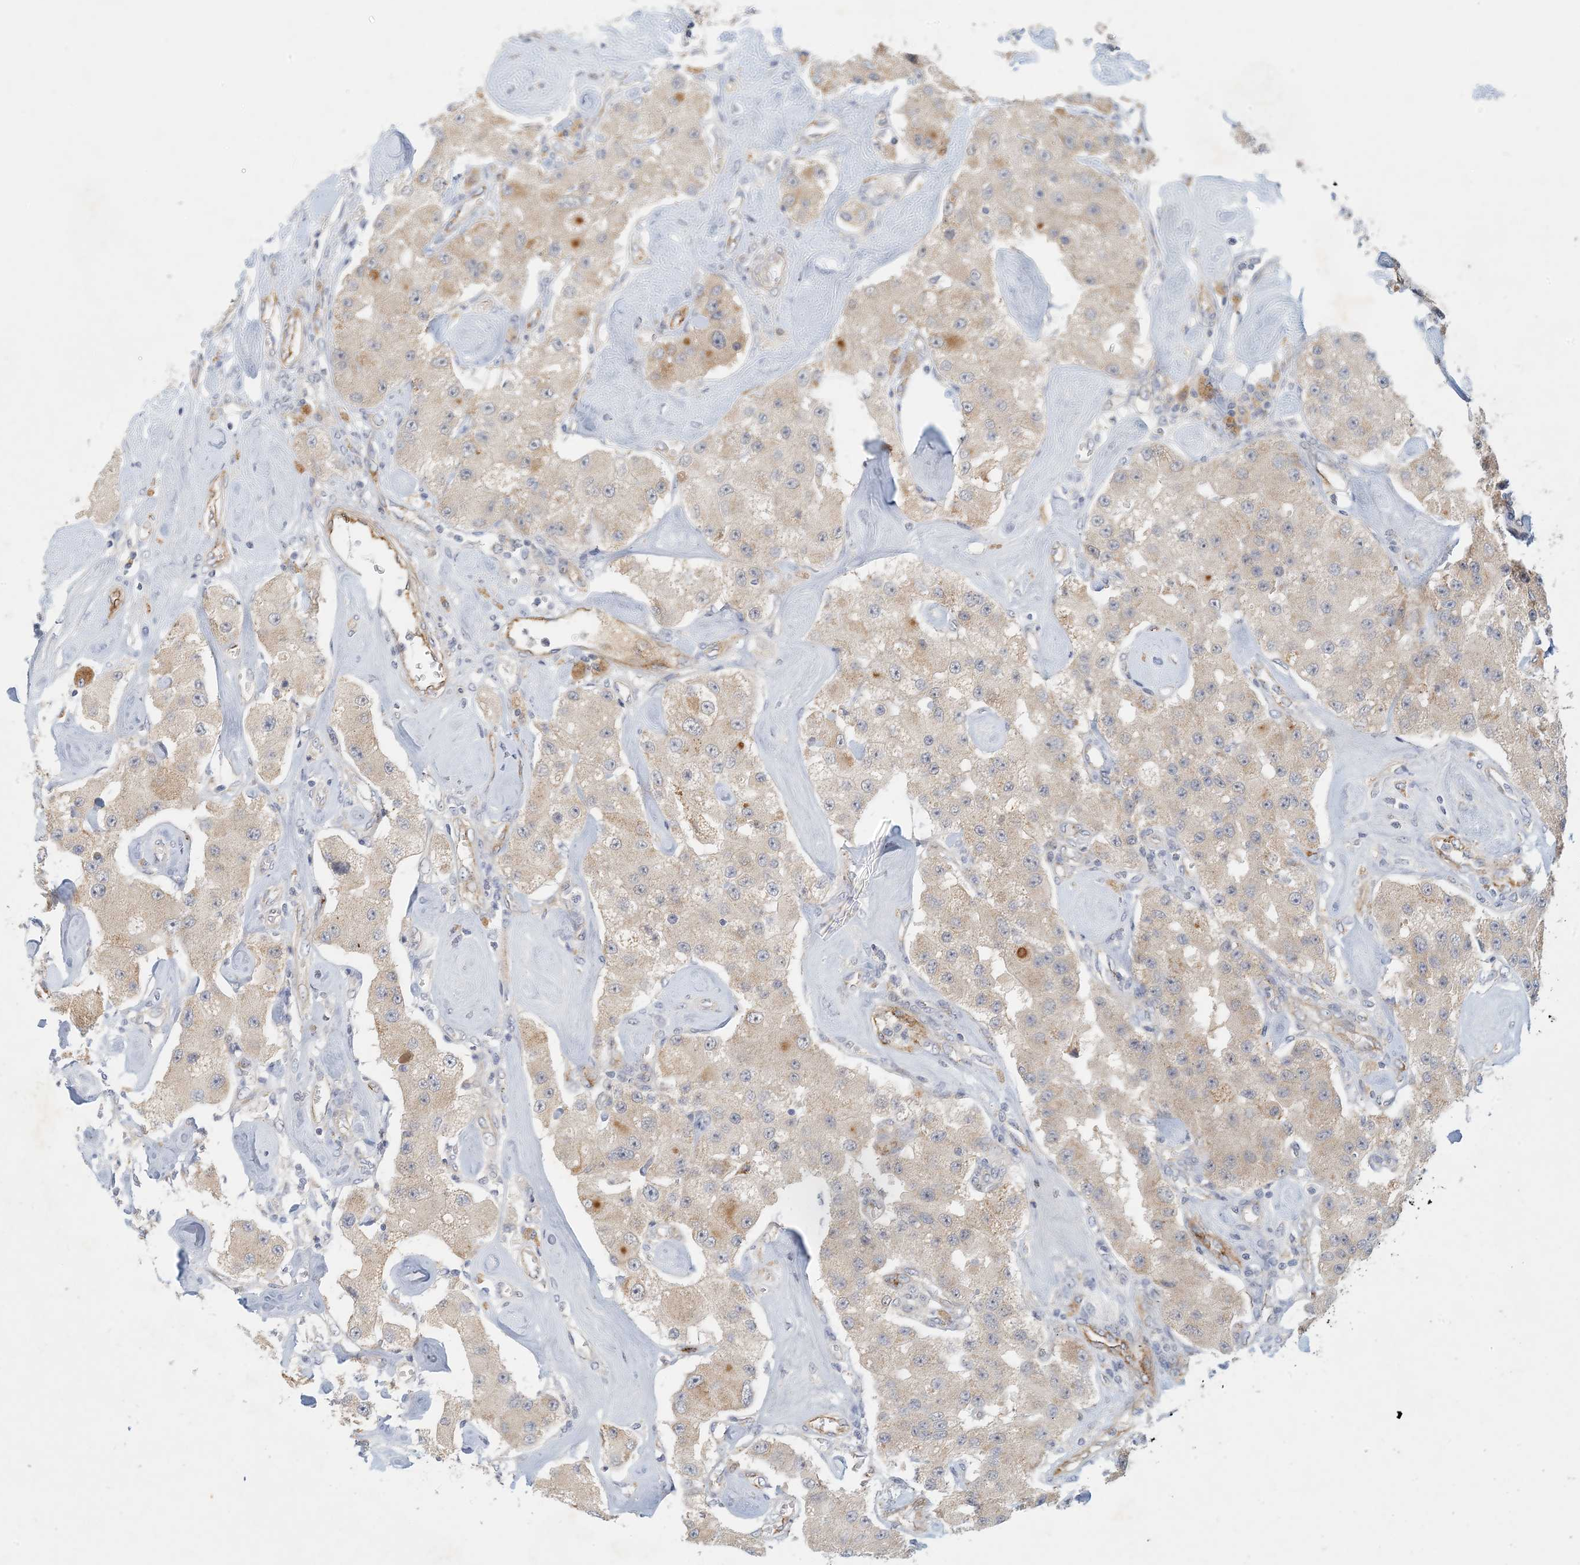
{"staining": {"intensity": "weak", "quantity": ">75%", "location": "cytoplasmic/membranous"}, "tissue": "carcinoid", "cell_type": "Tumor cells", "image_type": "cancer", "snomed": [{"axis": "morphology", "description": "Carcinoid, malignant, NOS"}, {"axis": "topography", "description": "Pancreas"}], "caption": "A high-resolution histopathology image shows immunohistochemistry (IHC) staining of carcinoid (malignant), which exhibits weak cytoplasmic/membranous positivity in about >75% of tumor cells. (DAB (3,3'-diaminobenzidine) IHC, brown staining for protein, blue staining for nuclei).", "gene": "ZBTB3", "patient": {"sex": "male", "age": 41}}